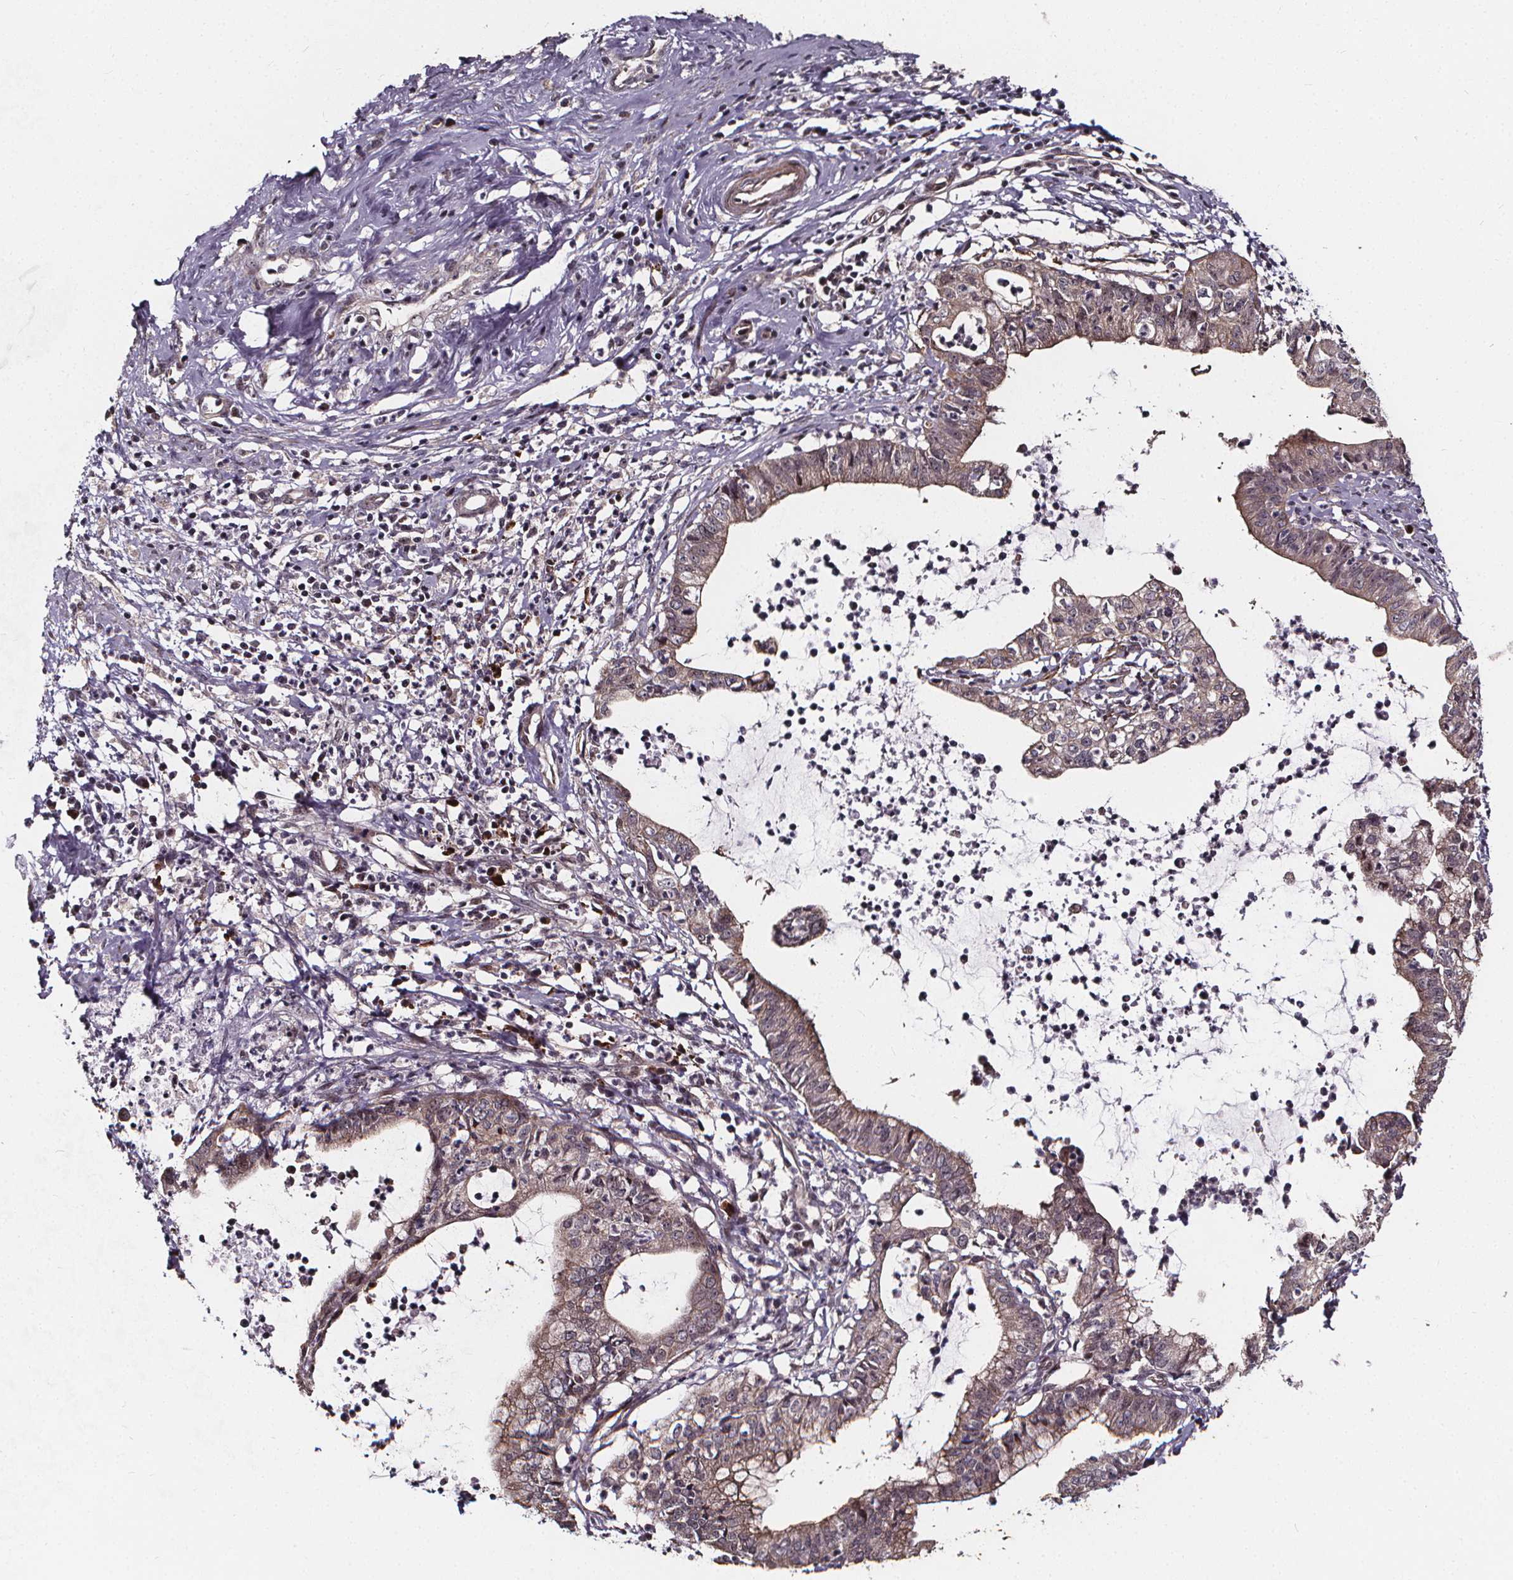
{"staining": {"intensity": "weak", "quantity": "<25%", "location": "cytoplasmic/membranous"}, "tissue": "cervical cancer", "cell_type": "Tumor cells", "image_type": "cancer", "snomed": [{"axis": "morphology", "description": "Normal tissue, NOS"}, {"axis": "morphology", "description": "Adenocarcinoma, NOS"}, {"axis": "topography", "description": "Cervix"}], "caption": "Tumor cells are negative for protein expression in human adenocarcinoma (cervical).", "gene": "DDIT3", "patient": {"sex": "female", "age": 38}}